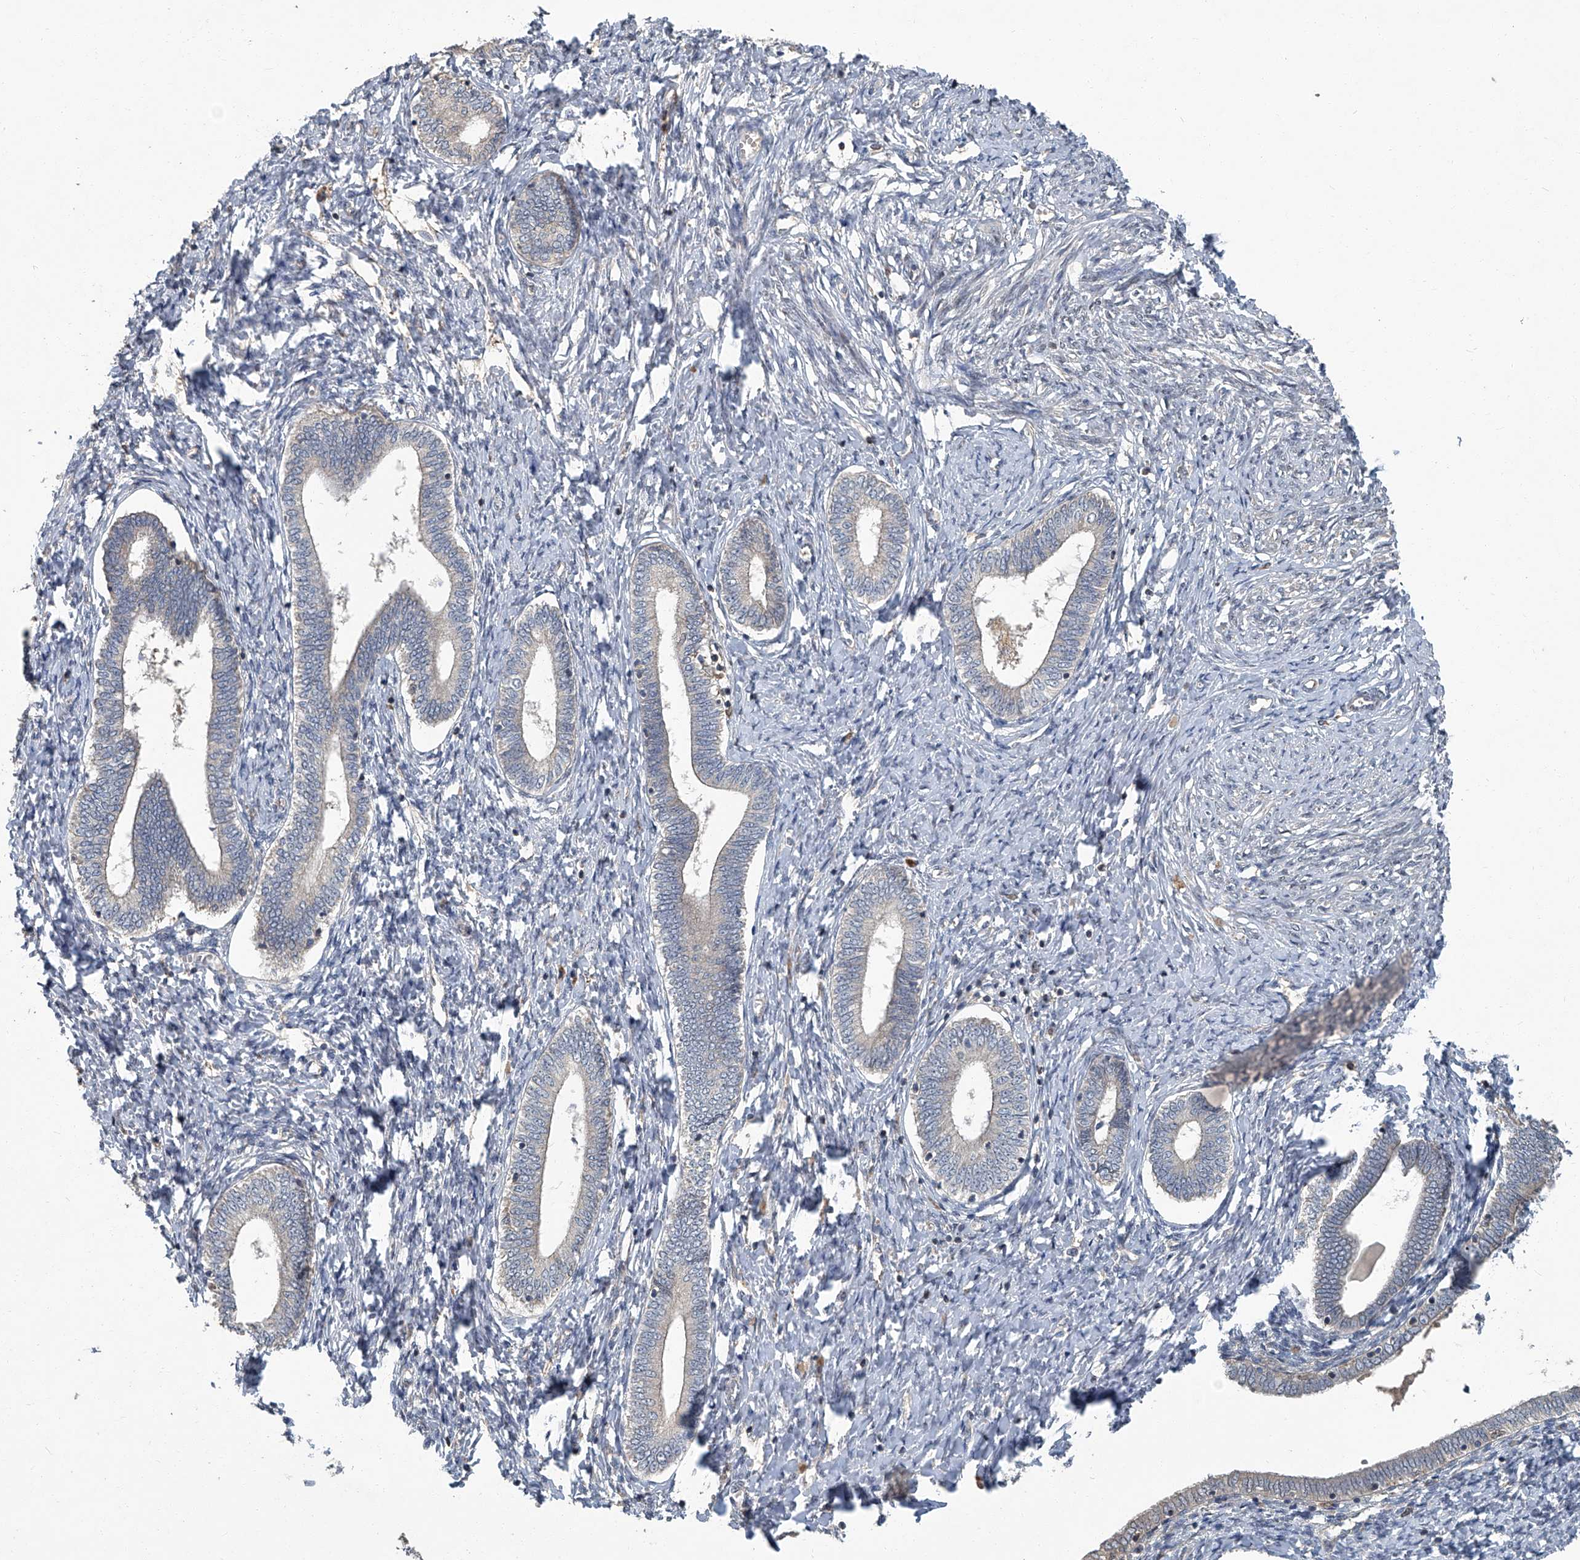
{"staining": {"intensity": "negative", "quantity": "none", "location": "none"}, "tissue": "endometrium", "cell_type": "Cells in endometrial stroma", "image_type": "normal", "snomed": [{"axis": "morphology", "description": "Normal tissue, NOS"}, {"axis": "topography", "description": "Endometrium"}], "caption": "High magnification brightfield microscopy of unremarkable endometrium stained with DAB (3,3'-diaminobenzidine) (brown) and counterstained with hematoxylin (blue): cells in endometrial stroma show no significant staining.", "gene": "ANKRD34A", "patient": {"sex": "female", "age": 72}}